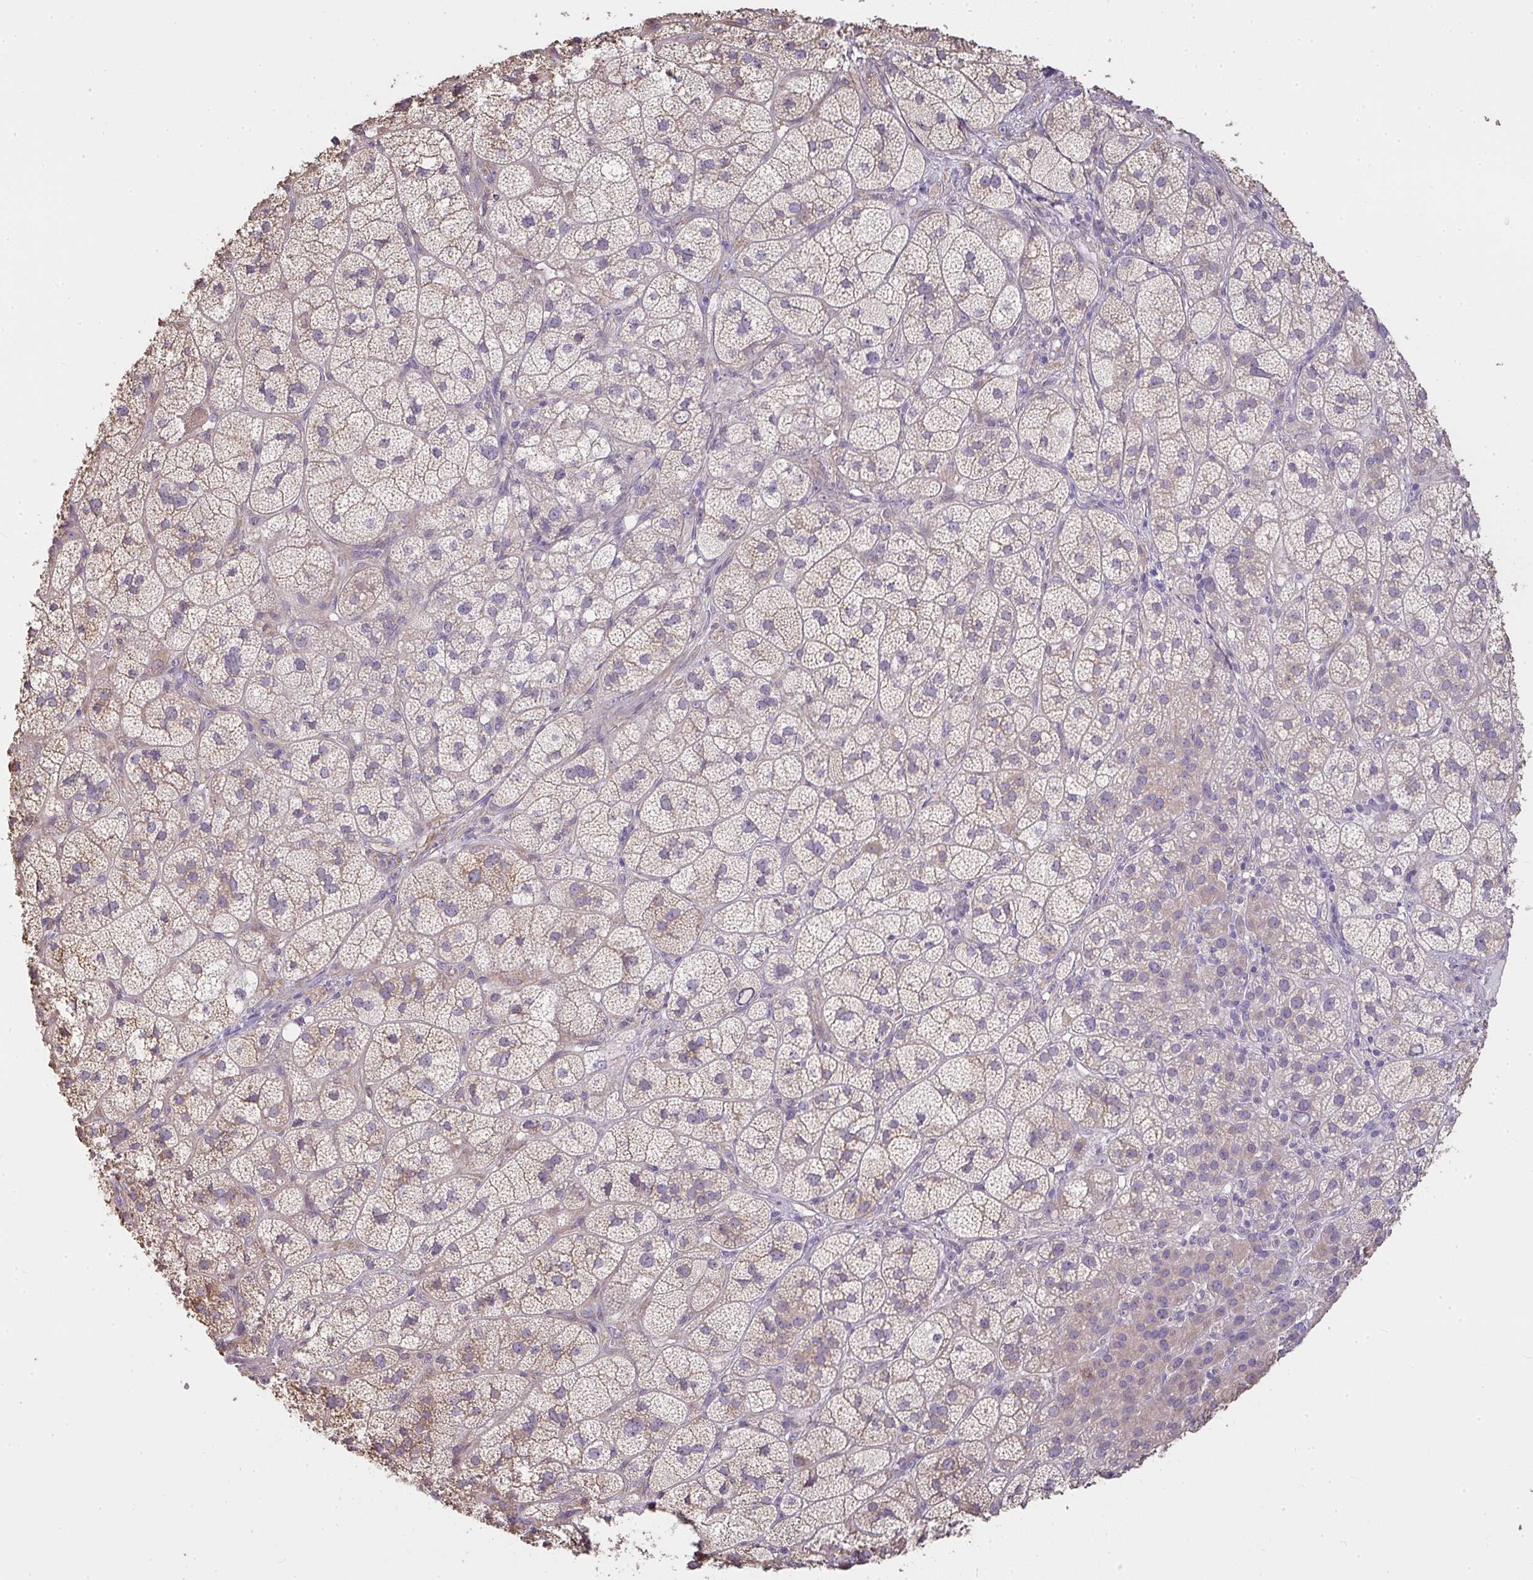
{"staining": {"intensity": "moderate", "quantity": "25%-75%", "location": "cytoplasmic/membranous"}, "tissue": "adrenal gland", "cell_type": "Glandular cells", "image_type": "normal", "snomed": [{"axis": "morphology", "description": "Normal tissue, NOS"}, {"axis": "topography", "description": "Adrenal gland"}], "caption": "Glandular cells exhibit medium levels of moderate cytoplasmic/membranous expression in about 25%-75% of cells in benign human adrenal gland.", "gene": "BRINP3", "patient": {"sex": "female", "age": 60}}